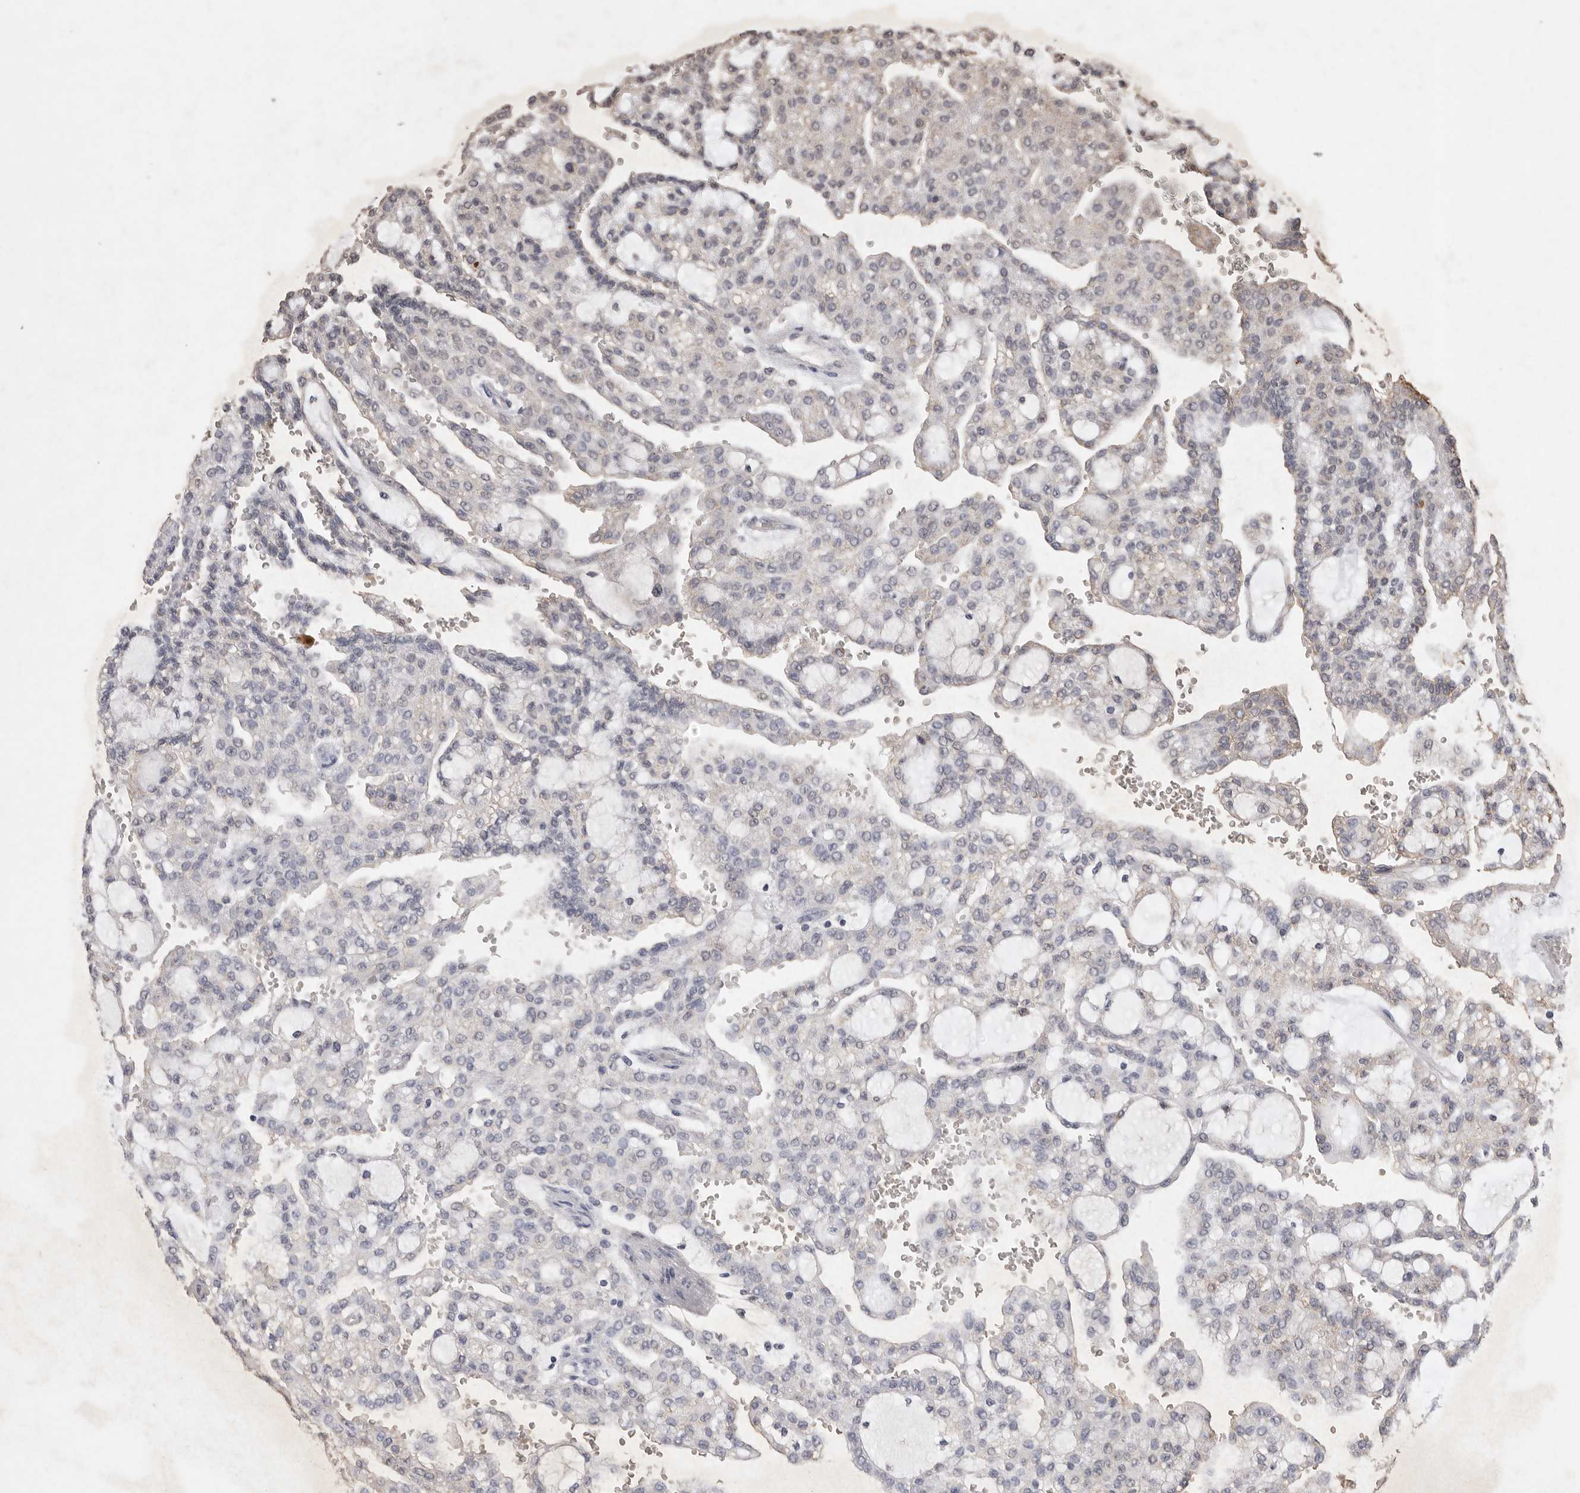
{"staining": {"intensity": "negative", "quantity": "none", "location": "none"}, "tissue": "renal cancer", "cell_type": "Tumor cells", "image_type": "cancer", "snomed": [{"axis": "morphology", "description": "Adenocarcinoma, NOS"}, {"axis": "topography", "description": "Kidney"}], "caption": "Immunohistochemical staining of human renal cancer shows no significant expression in tumor cells.", "gene": "APLNR", "patient": {"sex": "male", "age": 63}}